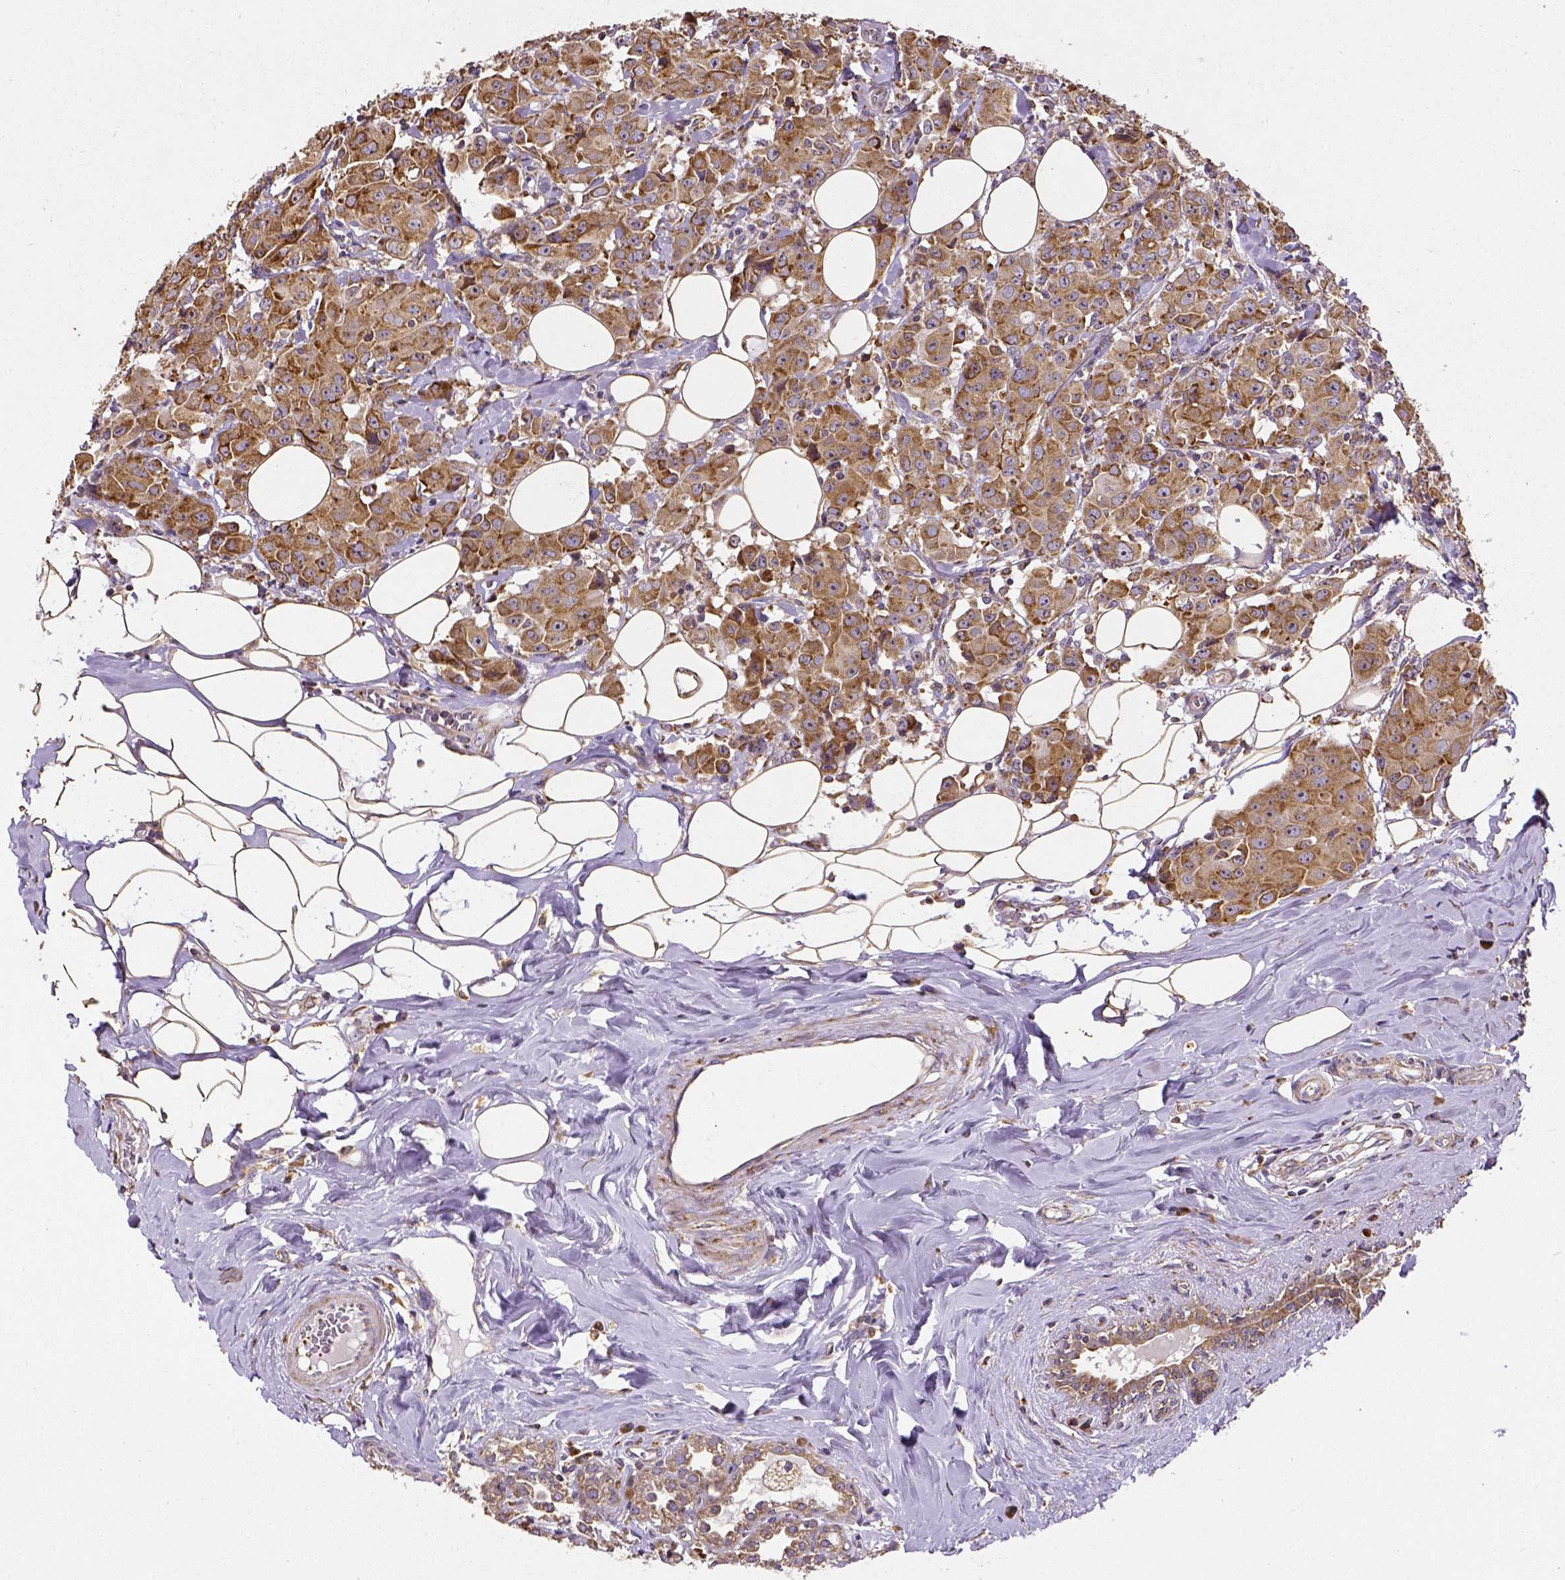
{"staining": {"intensity": "moderate", "quantity": ">75%", "location": "cytoplasmic/membranous"}, "tissue": "breast cancer", "cell_type": "Tumor cells", "image_type": "cancer", "snomed": [{"axis": "morphology", "description": "Normal tissue, NOS"}, {"axis": "morphology", "description": "Duct carcinoma"}, {"axis": "topography", "description": "Breast"}], "caption": "This histopathology image demonstrates IHC staining of breast infiltrating ductal carcinoma, with medium moderate cytoplasmic/membranous expression in about >75% of tumor cells.", "gene": "MTDH", "patient": {"sex": "female", "age": 43}}